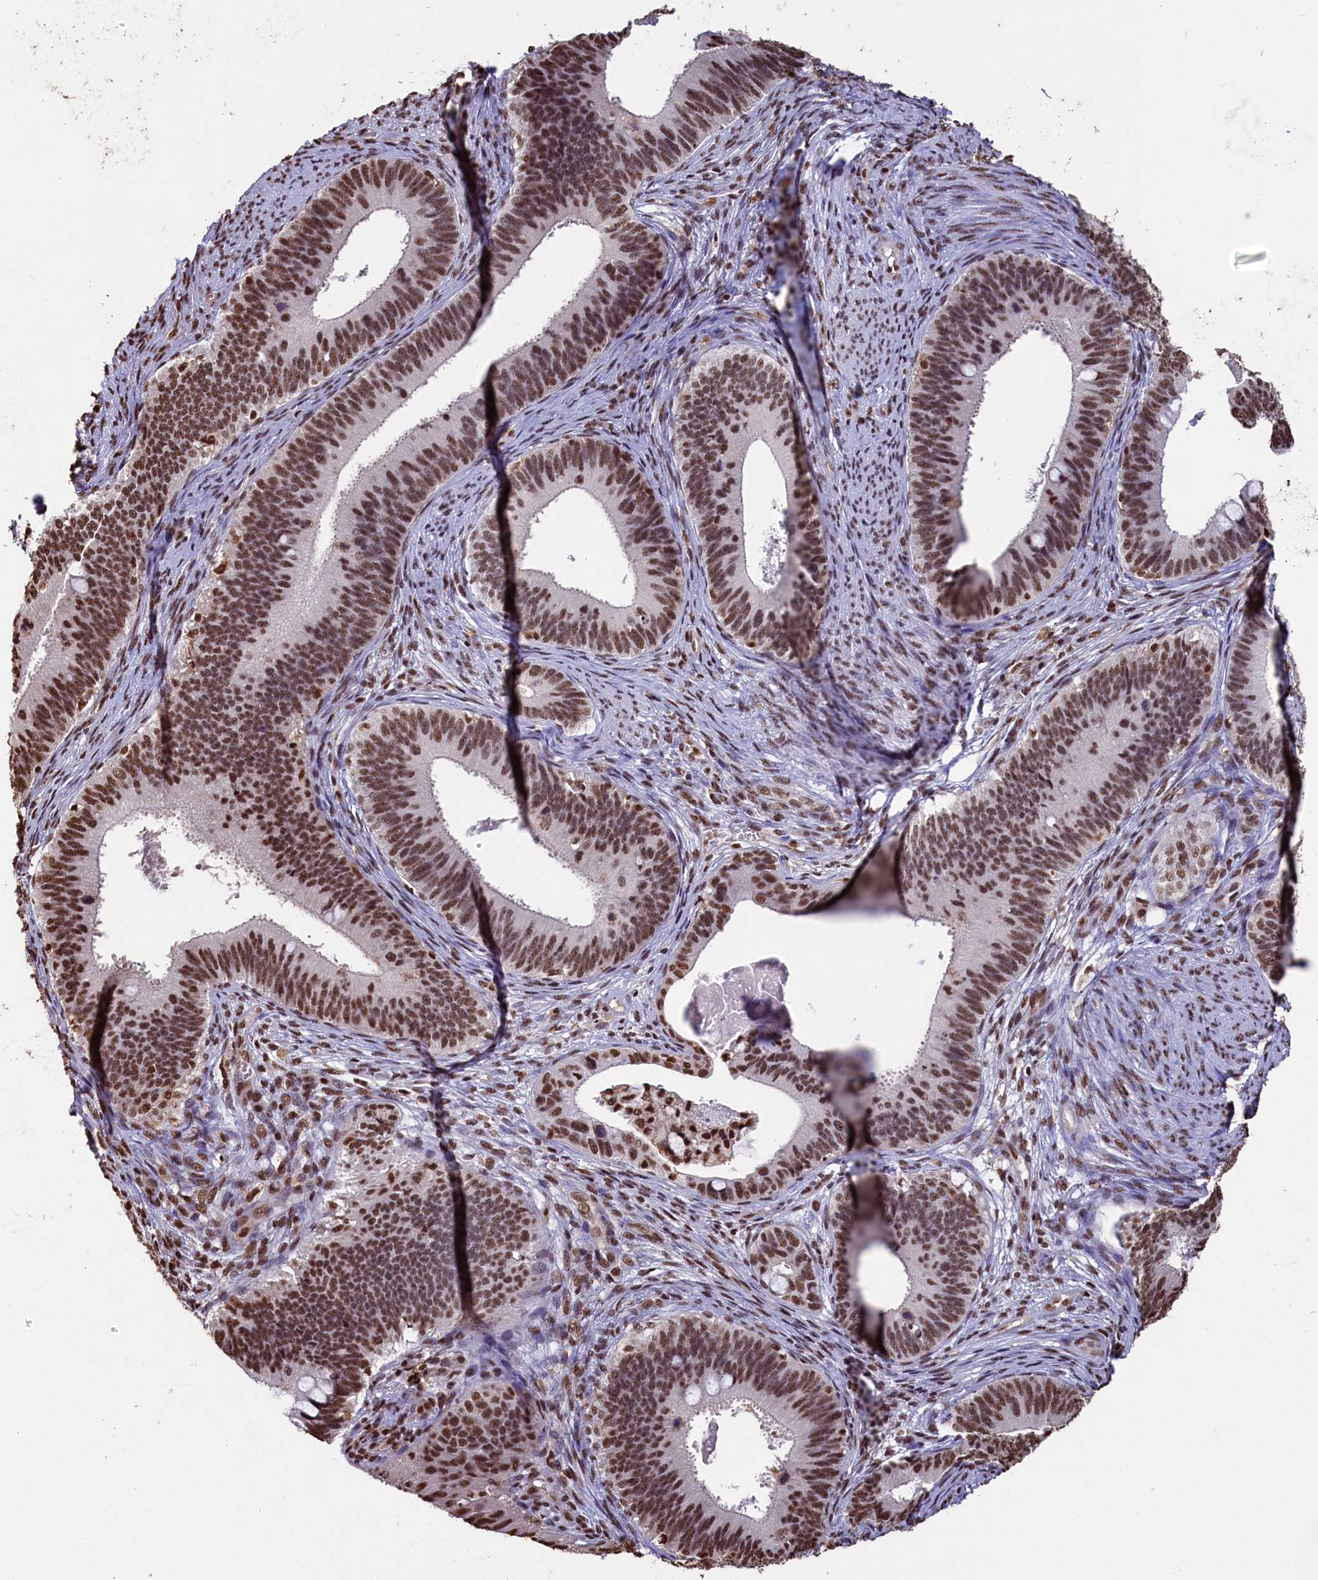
{"staining": {"intensity": "strong", "quantity": ">75%", "location": "nuclear"}, "tissue": "cervical cancer", "cell_type": "Tumor cells", "image_type": "cancer", "snomed": [{"axis": "morphology", "description": "Adenocarcinoma, NOS"}, {"axis": "topography", "description": "Cervix"}], "caption": "A brown stain labels strong nuclear positivity of a protein in human cervical cancer tumor cells.", "gene": "SNRPD2", "patient": {"sex": "female", "age": 42}}